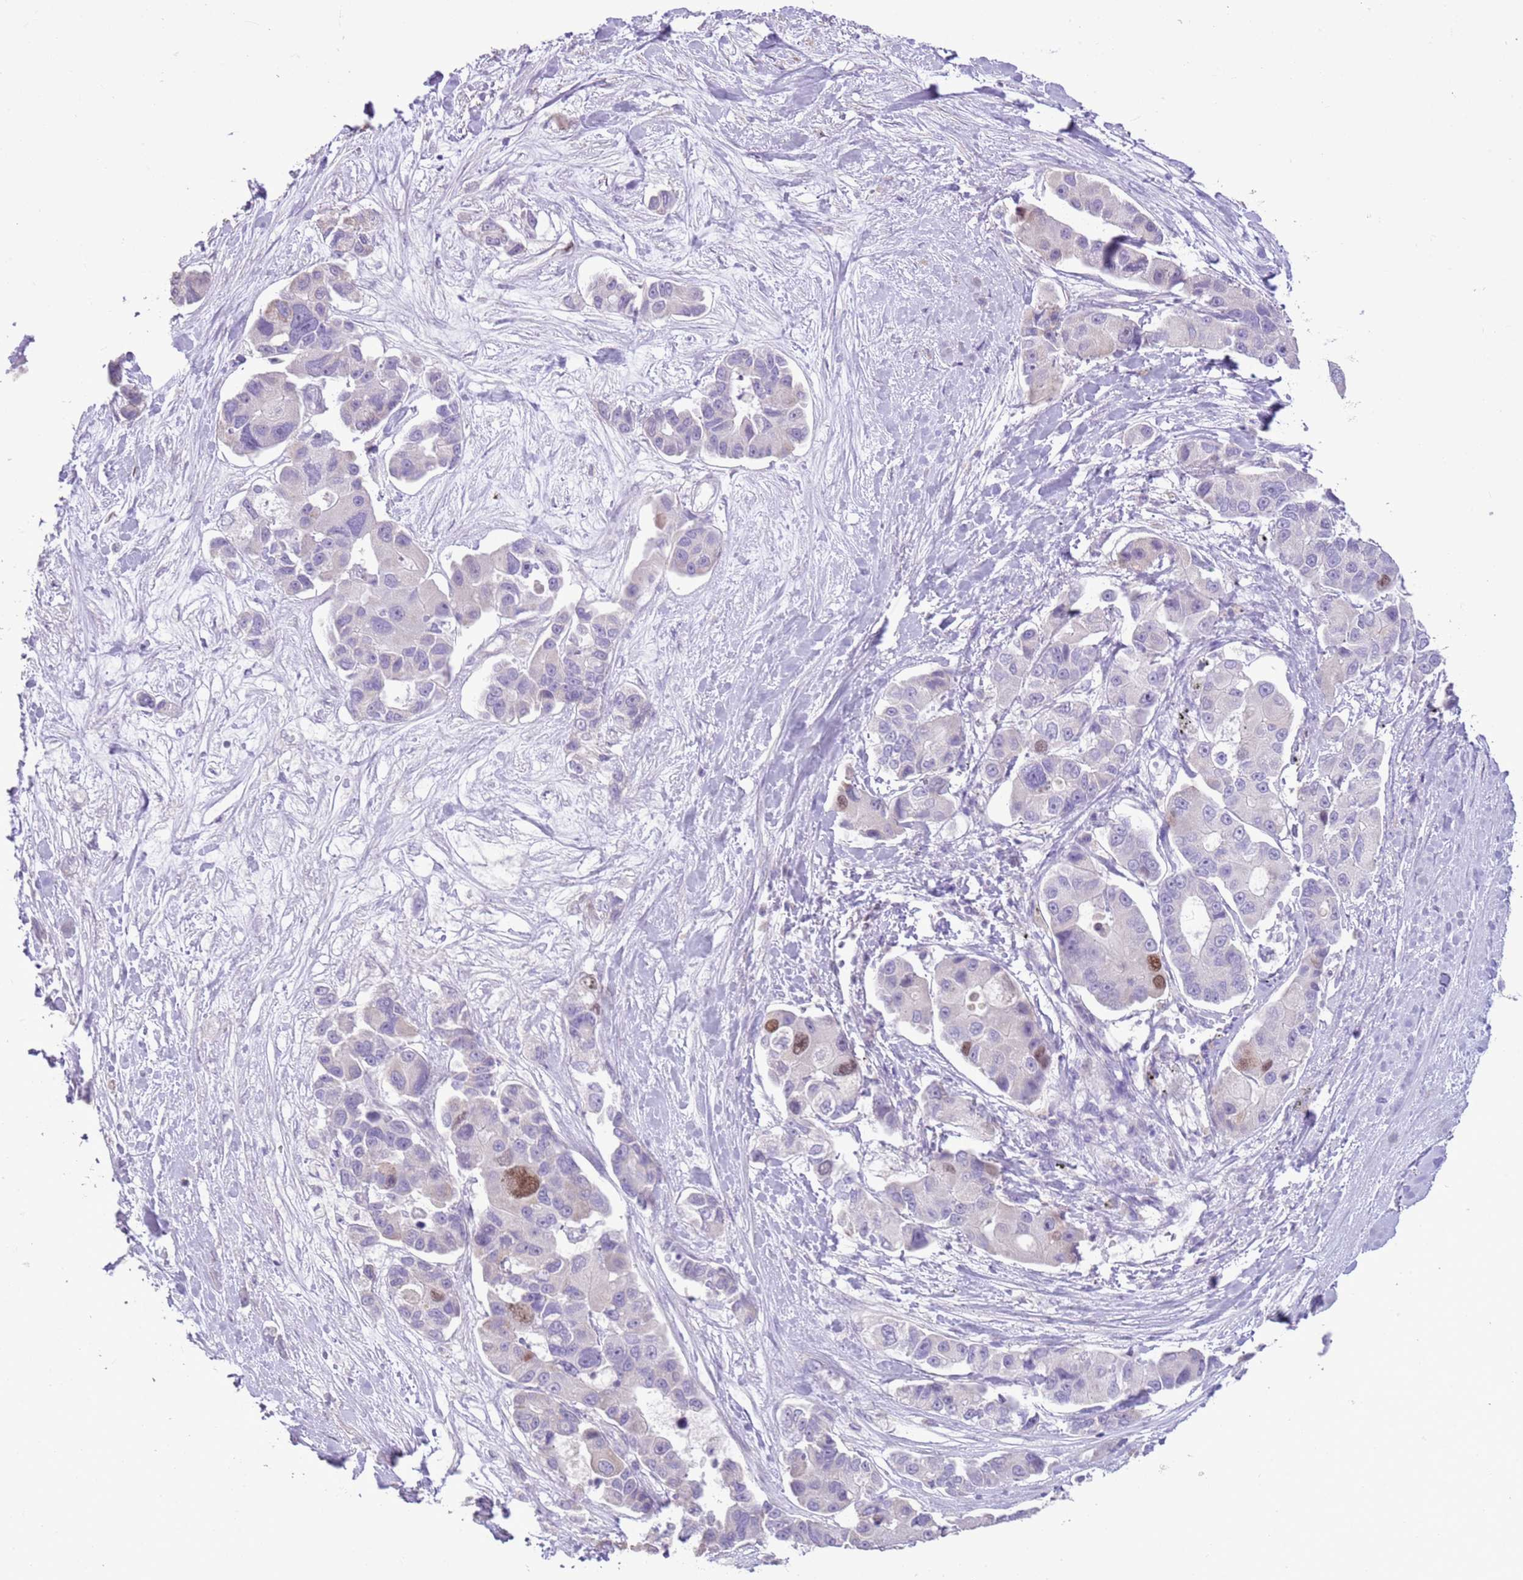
{"staining": {"intensity": "moderate", "quantity": "<25%", "location": "nuclear"}, "tissue": "lung cancer", "cell_type": "Tumor cells", "image_type": "cancer", "snomed": [{"axis": "morphology", "description": "Adenocarcinoma, NOS"}, {"axis": "topography", "description": "Lung"}], "caption": "Lung cancer (adenocarcinoma) tissue demonstrates moderate nuclear expression in approximately <25% of tumor cells, visualized by immunohistochemistry. The staining is performed using DAB brown chromogen to label protein expression. The nuclei are counter-stained blue using hematoxylin.", "gene": "GMNN", "patient": {"sex": "female", "age": 54}}